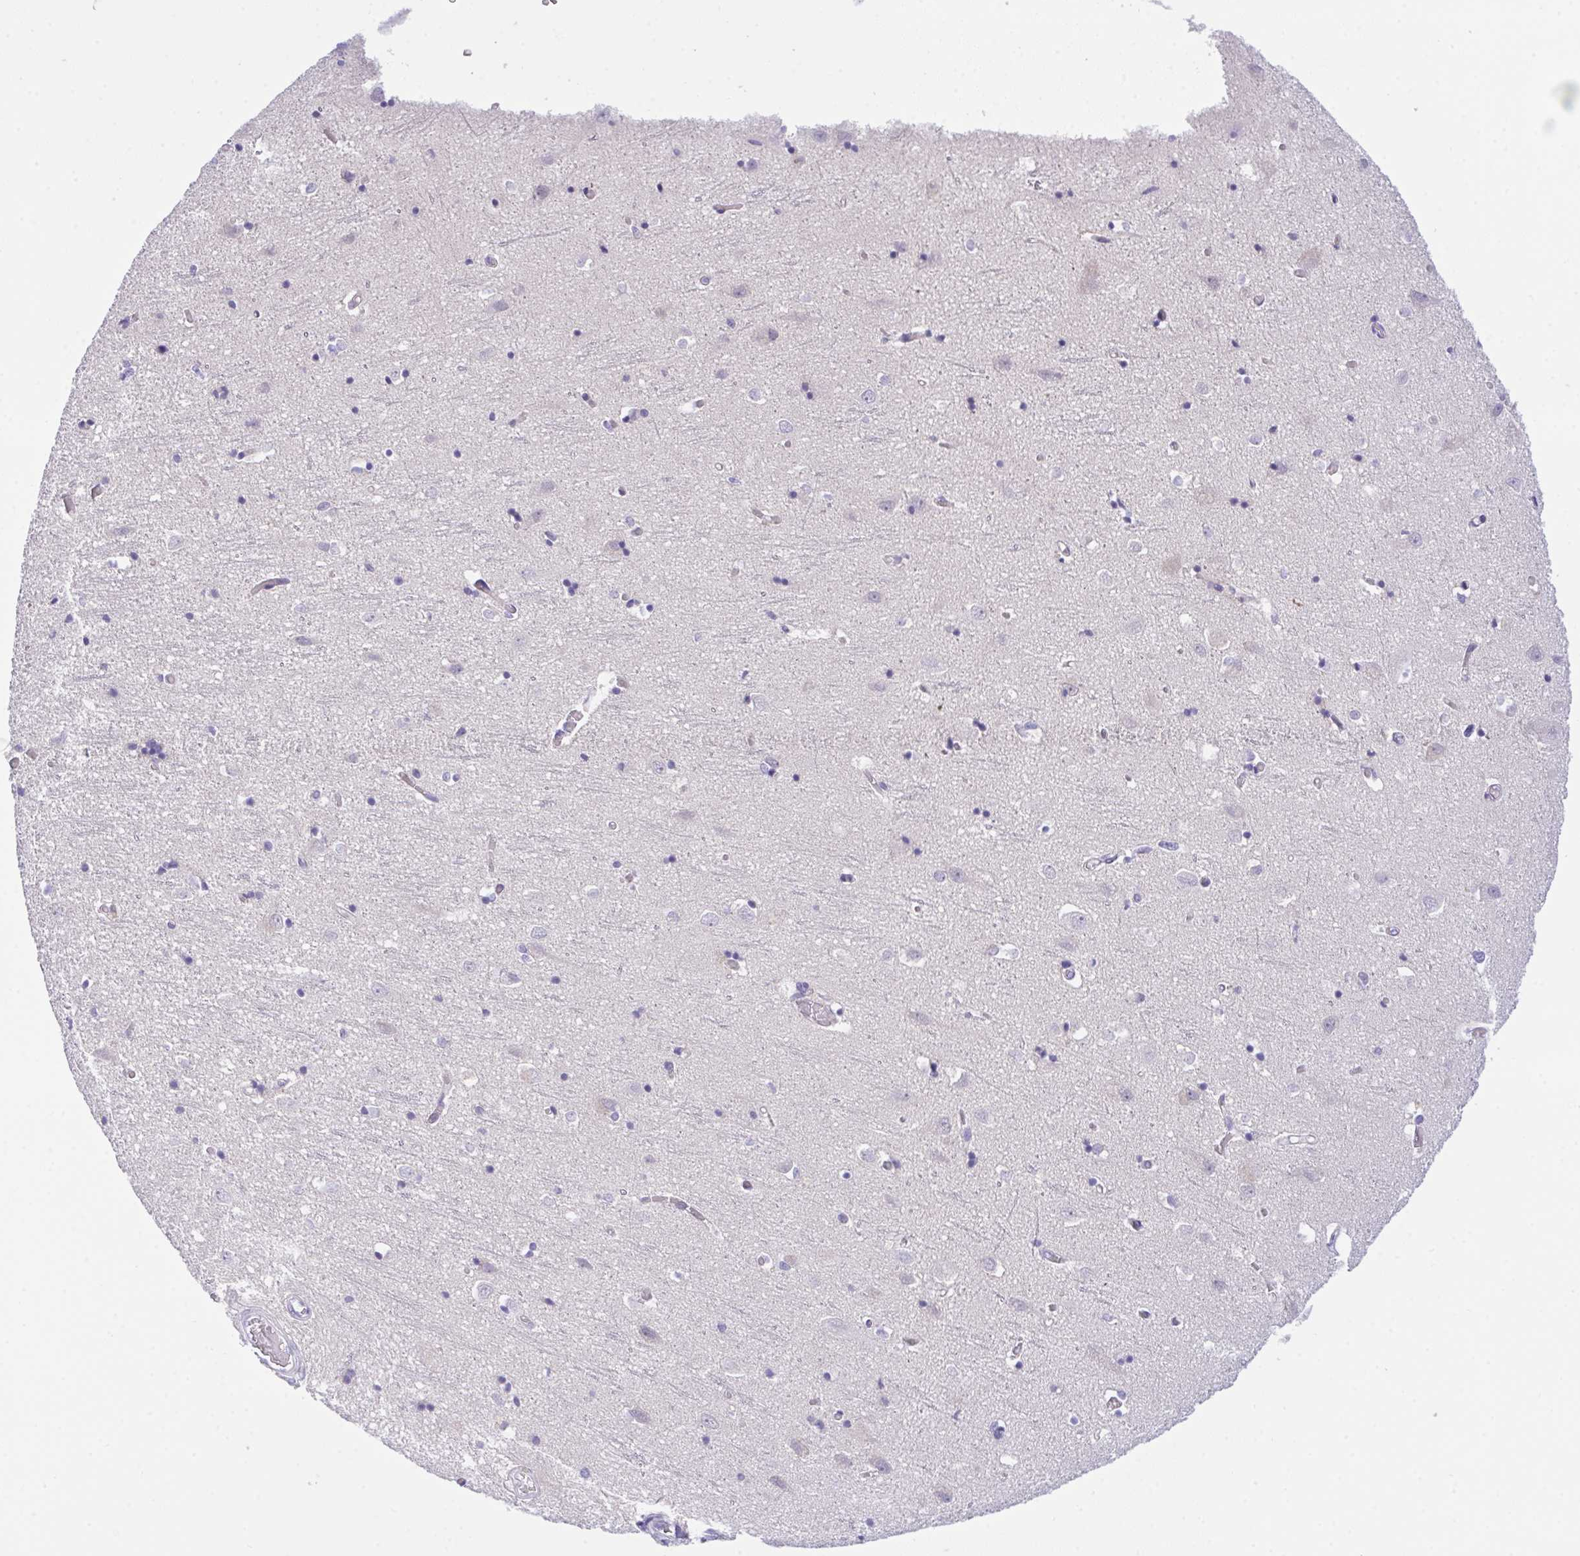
{"staining": {"intensity": "negative", "quantity": "none", "location": "none"}, "tissue": "cerebral cortex", "cell_type": "Endothelial cells", "image_type": "normal", "snomed": [{"axis": "morphology", "description": "Normal tissue, NOS"}, {"axis": "topography", "description": "Cerebral cortex"}], "caption": "A high-resolution micrograph shows immunohistochemistry (IHC) staining of unremarkable cerebral cortex, which reveals no significant staining in endothelial cells.", "gene": "HOXD12", "patient": {"sex": "male", "age": 70}}